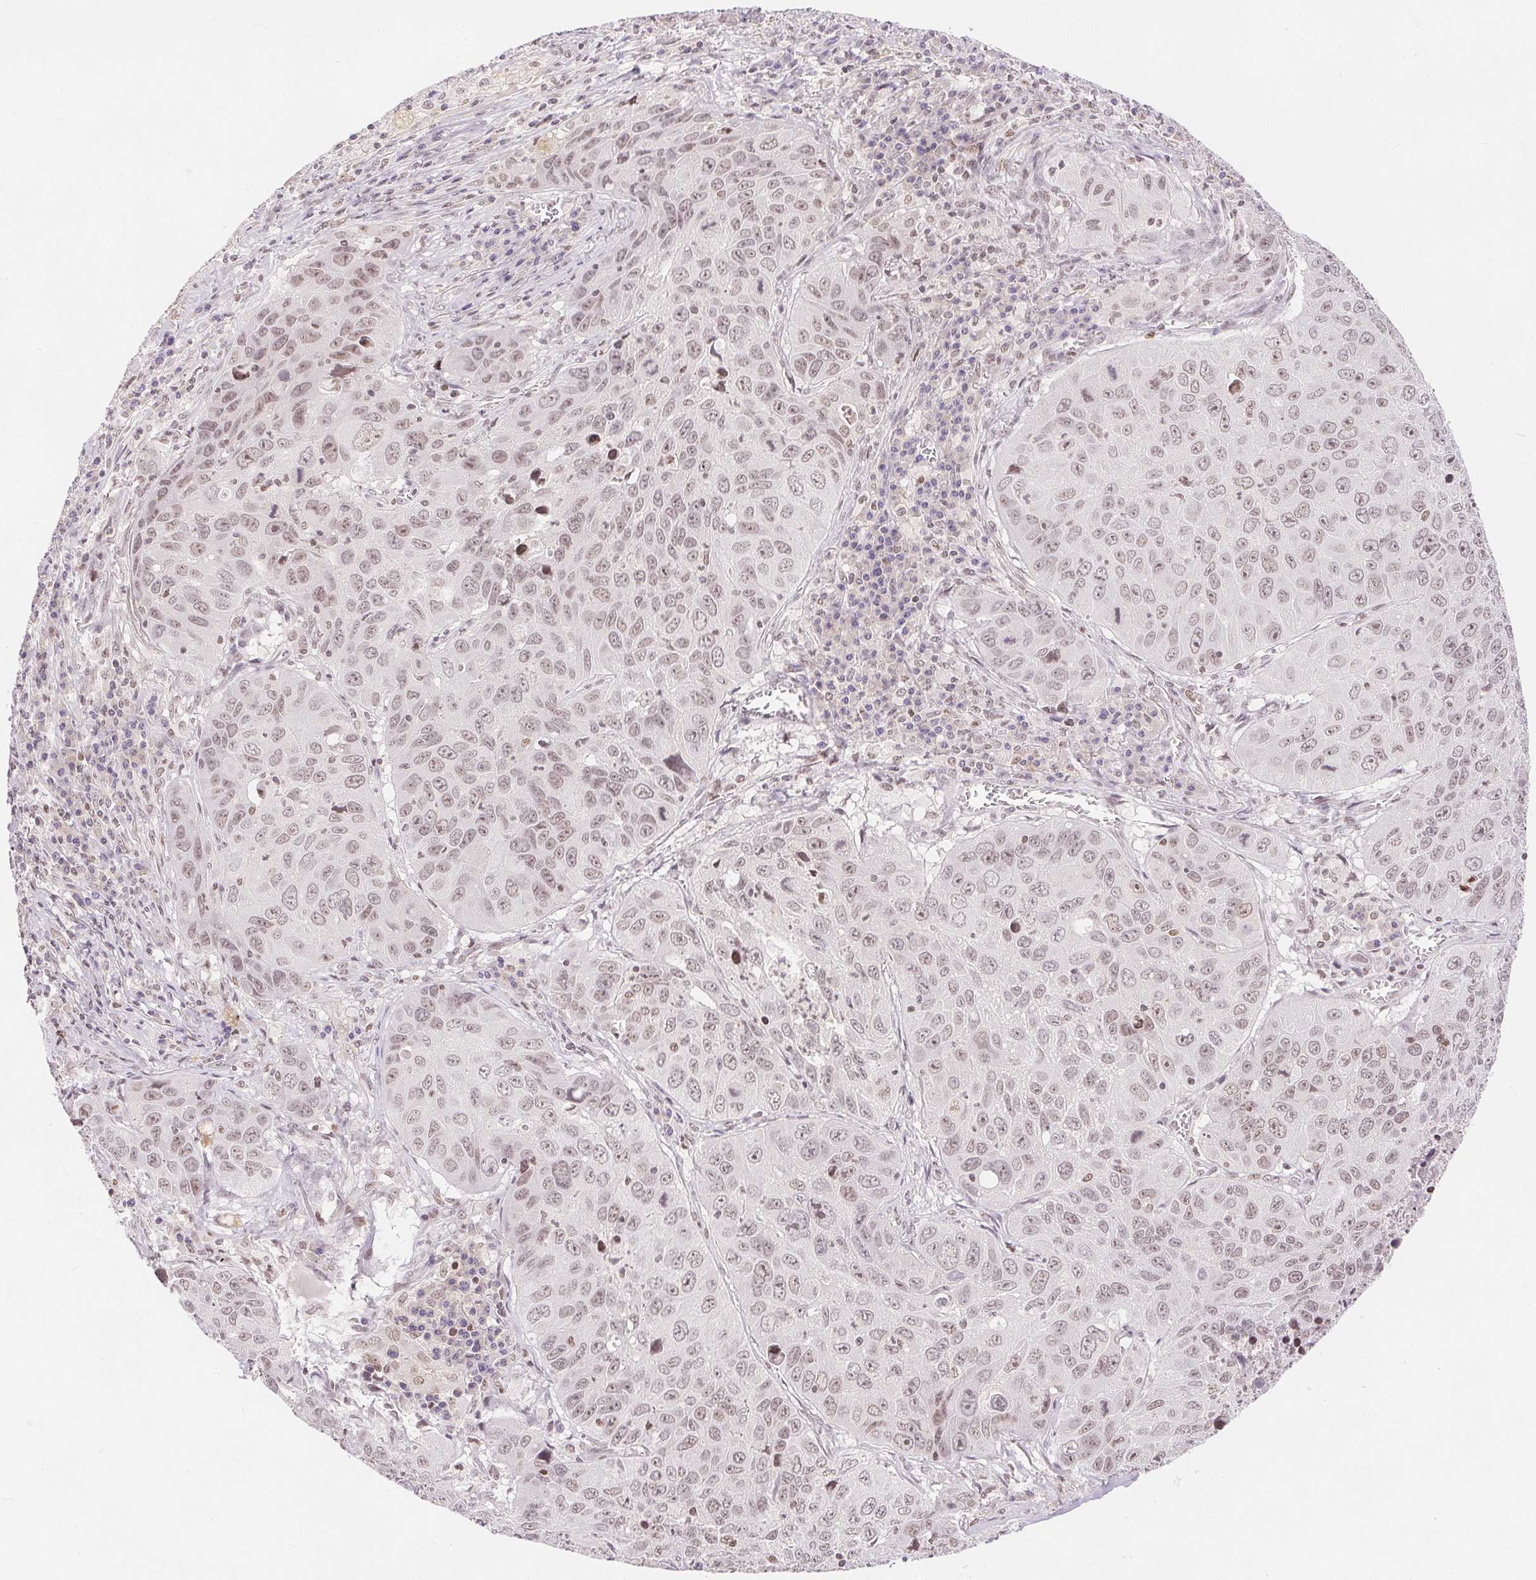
{"staining": {"intensity": "weak", "quantity": "25%-75%", "location": "nuclear"}, "tissue": "lung cancer", "cell_type": "Tumor cells", "image_type": "cancer", "snomed": [{"axis": "morphology", "description": "Squamous cell carcinoma, NOS"}, {"axis": "topography", "description": "Lung"}], "caption": "Immunohistochemical staining of lung squamous cell carcinoma displays weak nuclear protein positivity in approximately 25%-75% of tumor cells.", "gene": "DEK", "patient": {"sex": "female", "age": 61}}